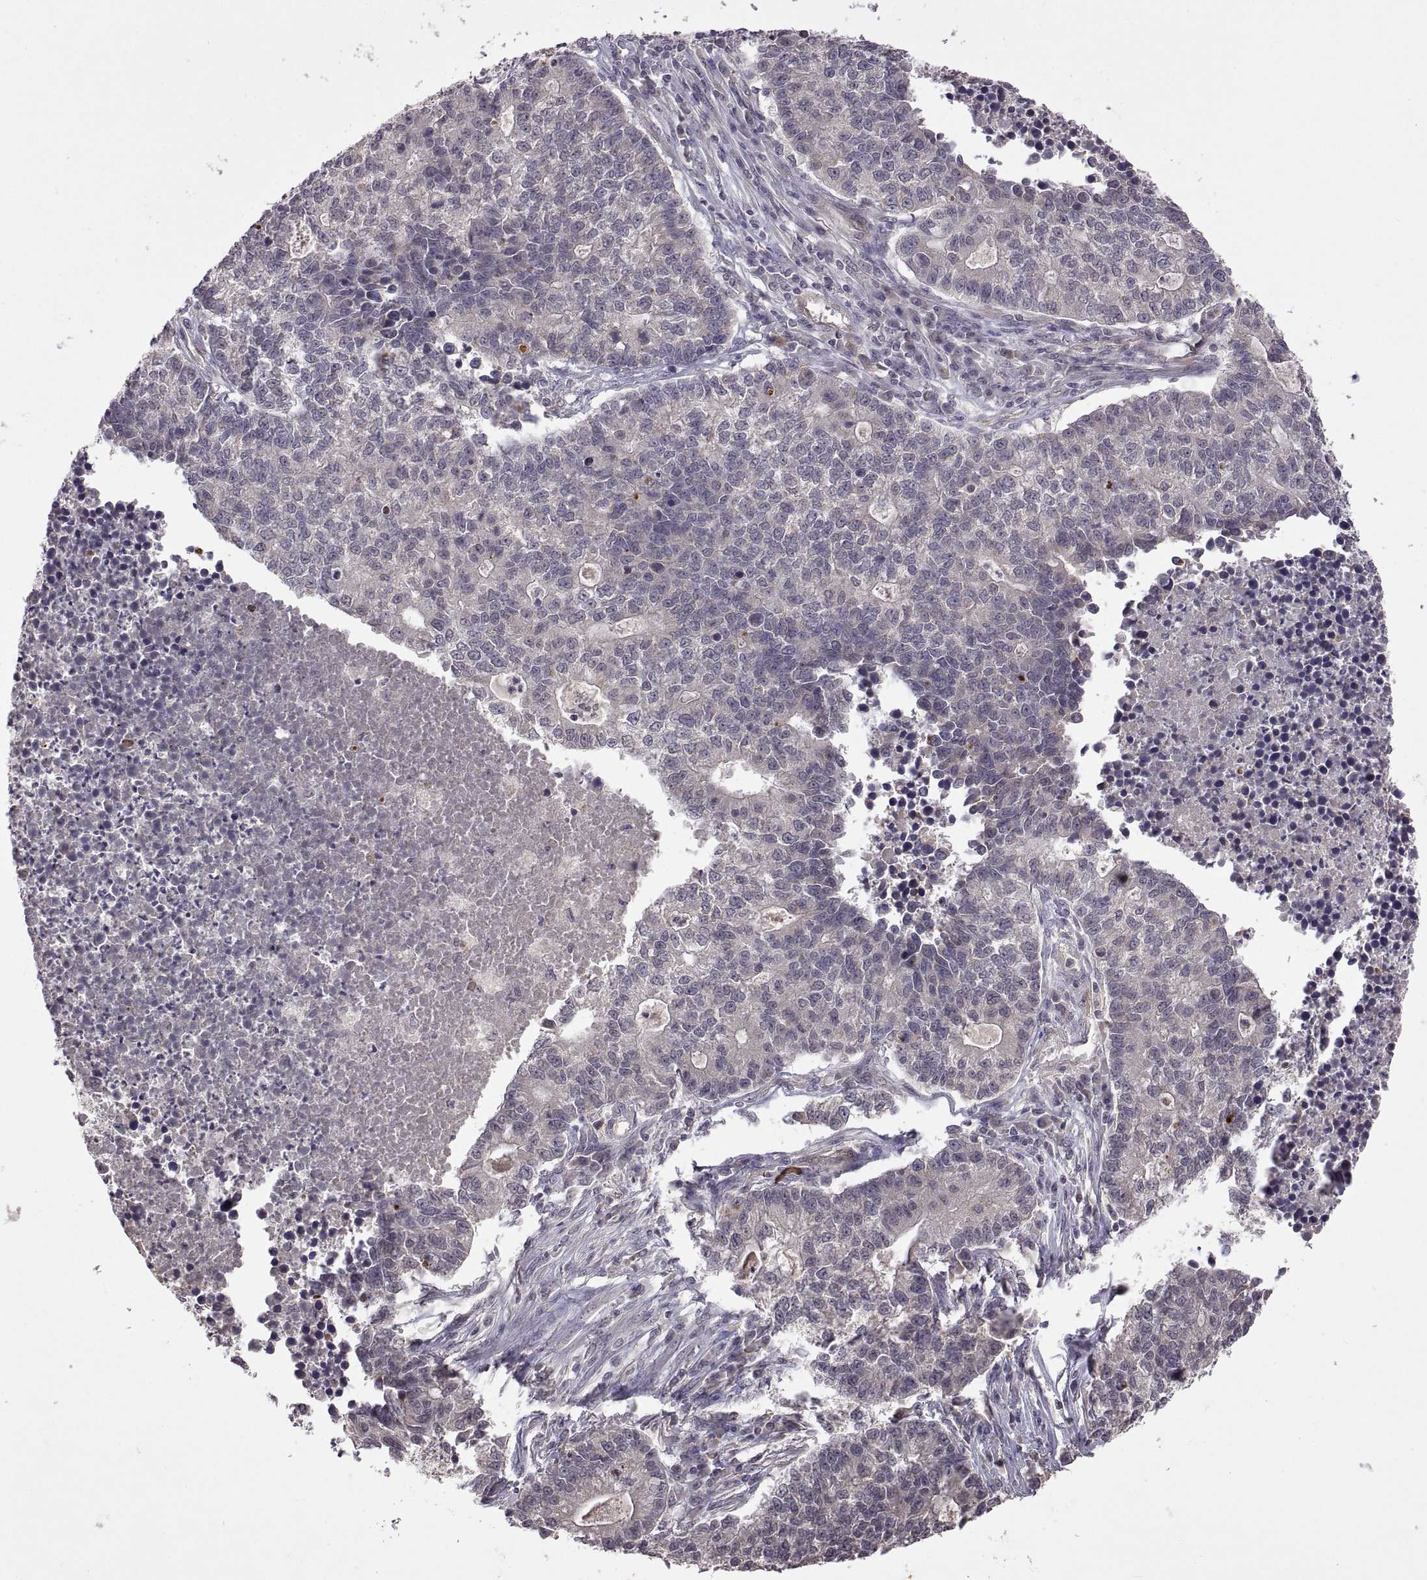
{"staining": {"intensity": "negative", "quantity": "none", "location": "none"}, "tissue": "lung cancer", "cell_type": "Tumor cells", "image_type": "cancer", "snomed": [{"axis": "morphology", "description": "Adenocarcinoma, NOS"}, {"axis": "topography", "description": "Lung"}], "caption": "Lung cancer (adenocarcinoma) was stained to show a protein in brown. There is no significant staining in tumor cells.", "gene": "LAMA1", "patient": {"sex": "male", "age": 57}}